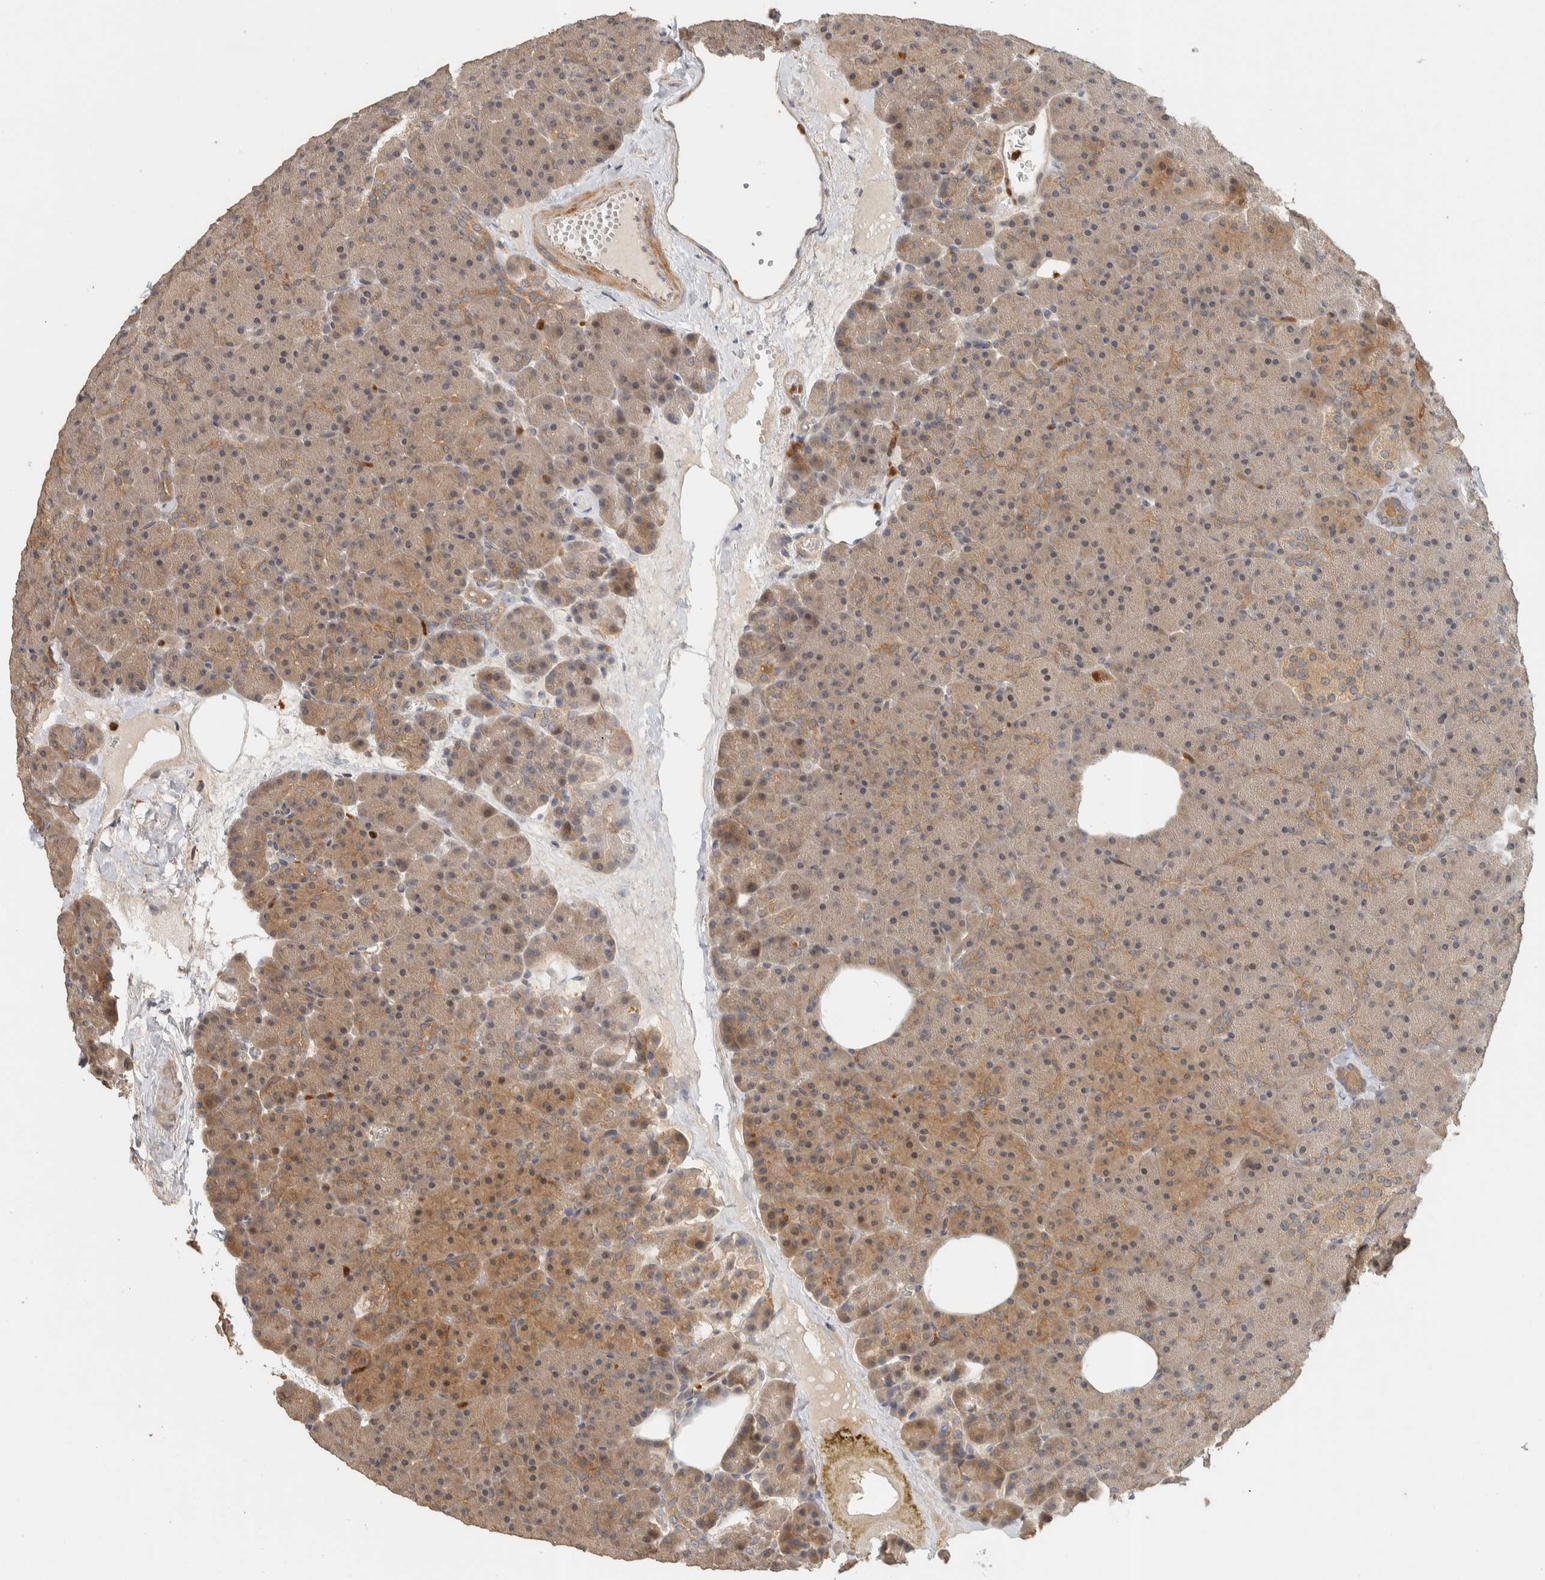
{"staining": {"intensity": "moderate", "quantity": ">75%", "location": "cytoplasmic/membranous"}, "tissue": "pancreas", "cell_type": "Exocrine glandular cells", "image_type": "normal", "snomed": [{"axis": "morphology", "description": "Normal tissue, NOS"}, {"axis": "morphology", "description": "Carcinoid, malignant, NOS"}, {"axis": "topography", "description": "Pancreas"}], "caption": "The image exhibits staining of benign pancreas, revealing moderate cytoplasmic/membranous protein expression (brown color) within exocrine glandular cells.", "gene": "ADSS2", "patient": {"sex": "female", "age": 35}}